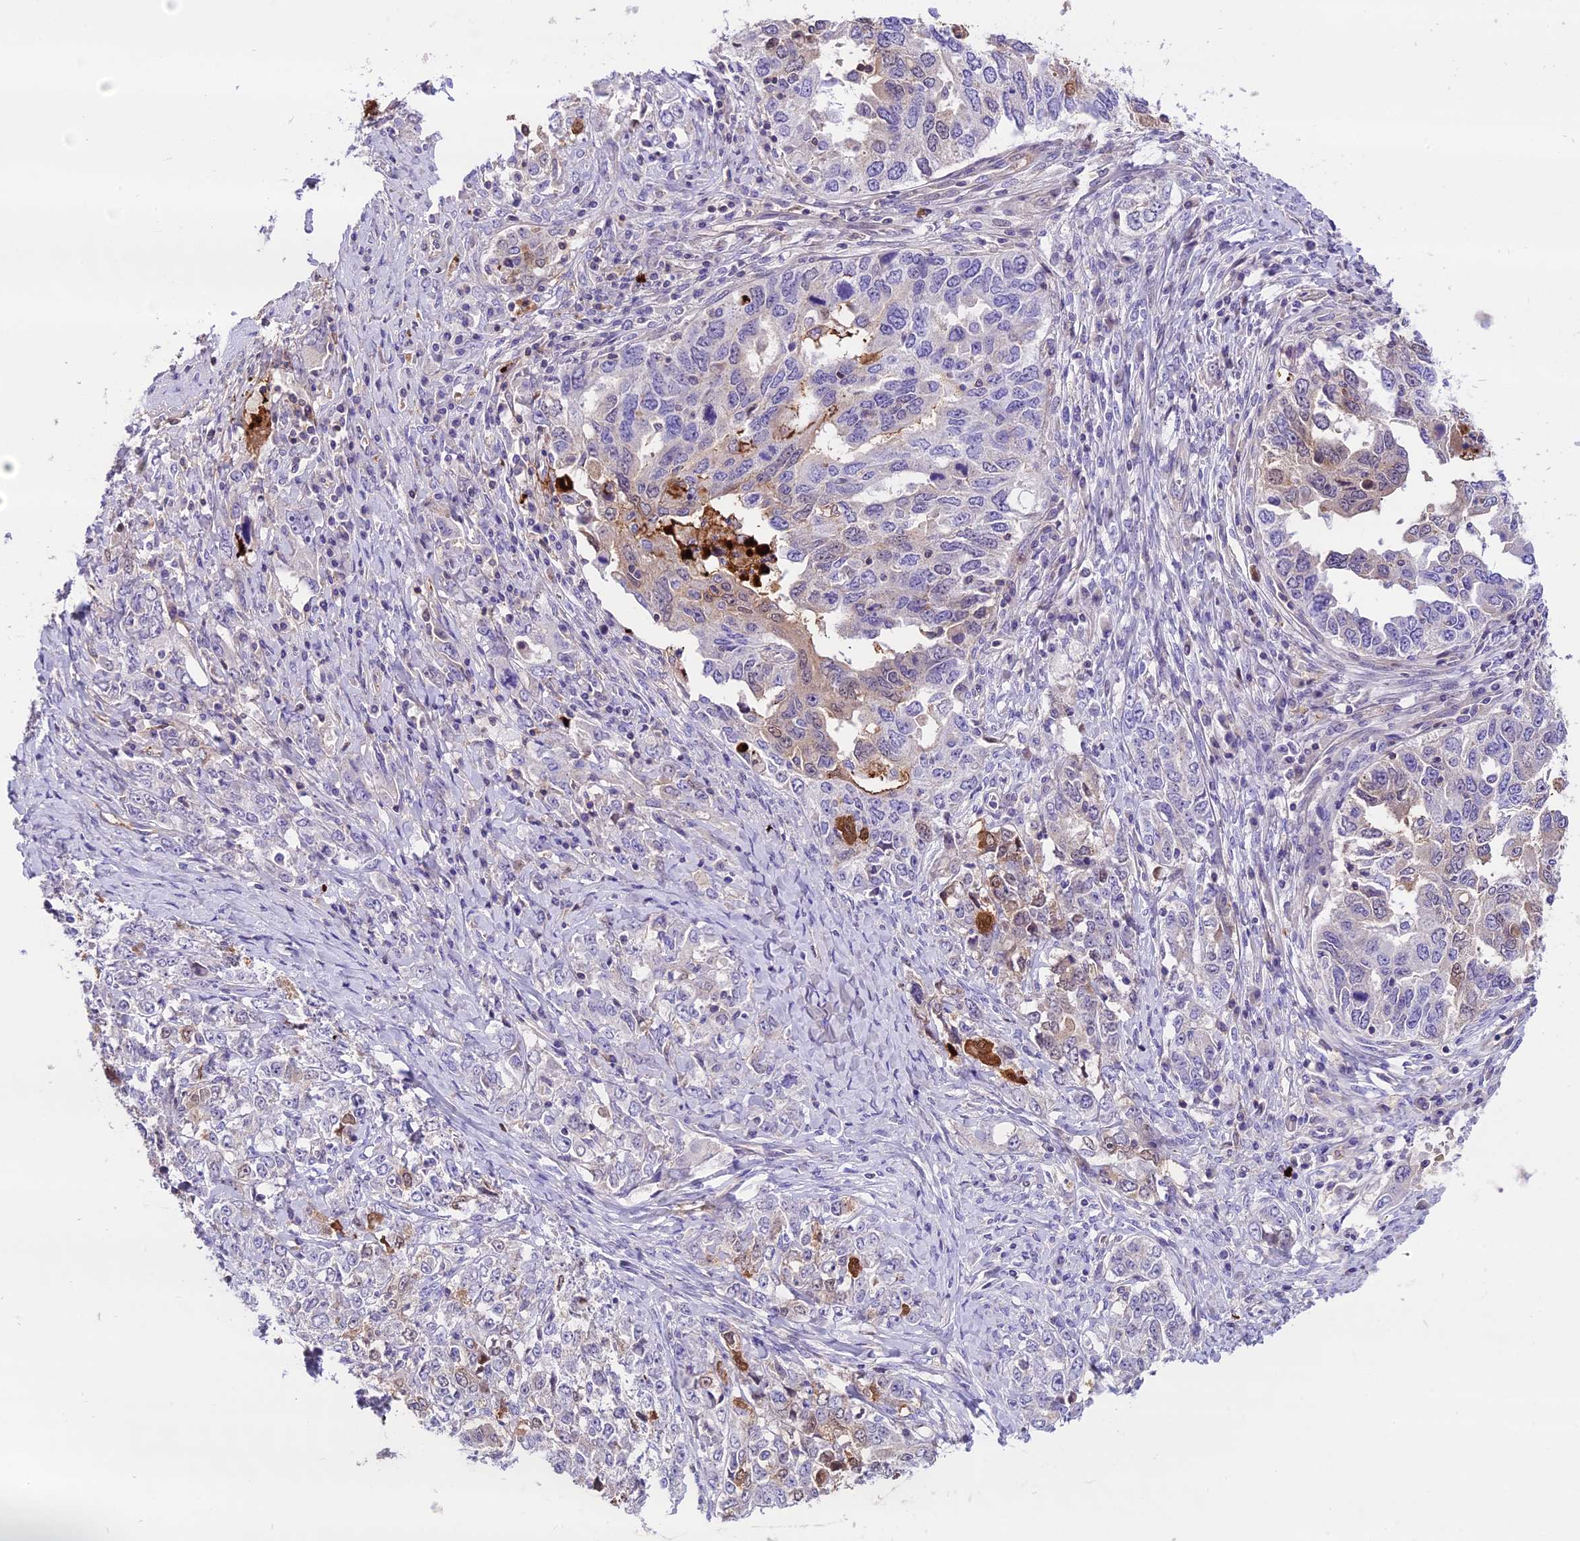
{"staining": {"intensity": "weak", "quantity": "<25%", "location": "cytoplasmic/membranous,nuclear"}, "tissue": "ovarian cancer", "cell_type": "Tumor cells", "image_type": "cancer", "snomed": [{"axis": "morphology", "description": "Carcinoma, endometroid"}, {"axis": "topography", "description": "Ovary"}], "caption": "The micrograph reveals no significant expression in tumor cells of ovarian cancer.", "gene": "MAP3K7CL", "patient": {"sex": "female", "age": 62}}